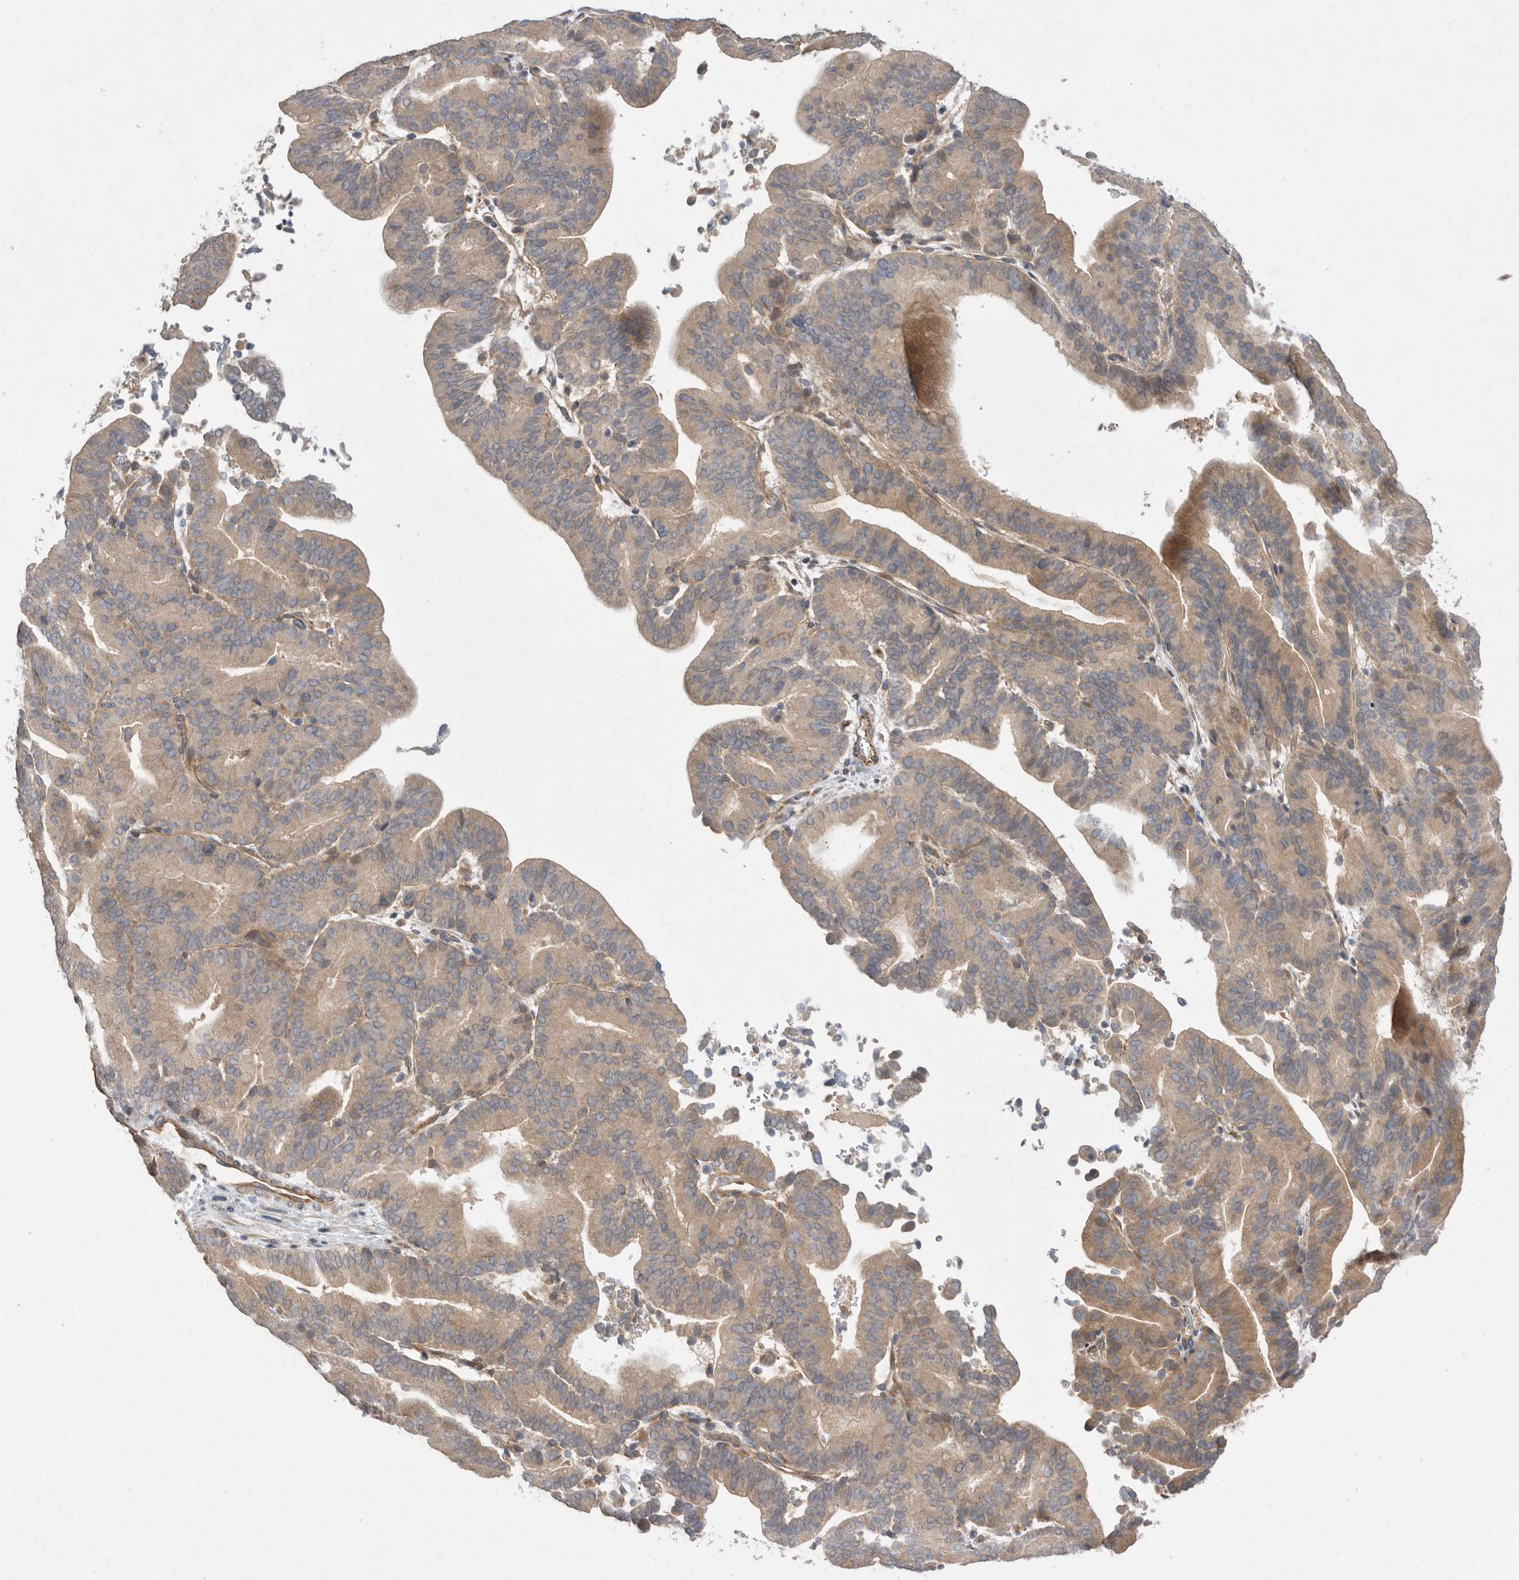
{"staining": {"intensity": "moderate", "quantity": "<25%", "location": "cytoplasmic/membranous"}, "tissue": "liver cancer", "cell_type": "Tumor cells", "image_type": "cancer", "snomed": [{"axis": "morphology", "description": "Cholangiocarcinoma"}, {"axis": "topography", "description": "Liver"}], "caption": "IHC micrograph of human liver cancer (cholangiocarcinoma) stained for a protein (brown), which shows low levels of moderate cytoplasmic/membranous staining in about <25% of tumor cells.", "gene": "PON2", "patient": {"sex": "female", "age": 75}}